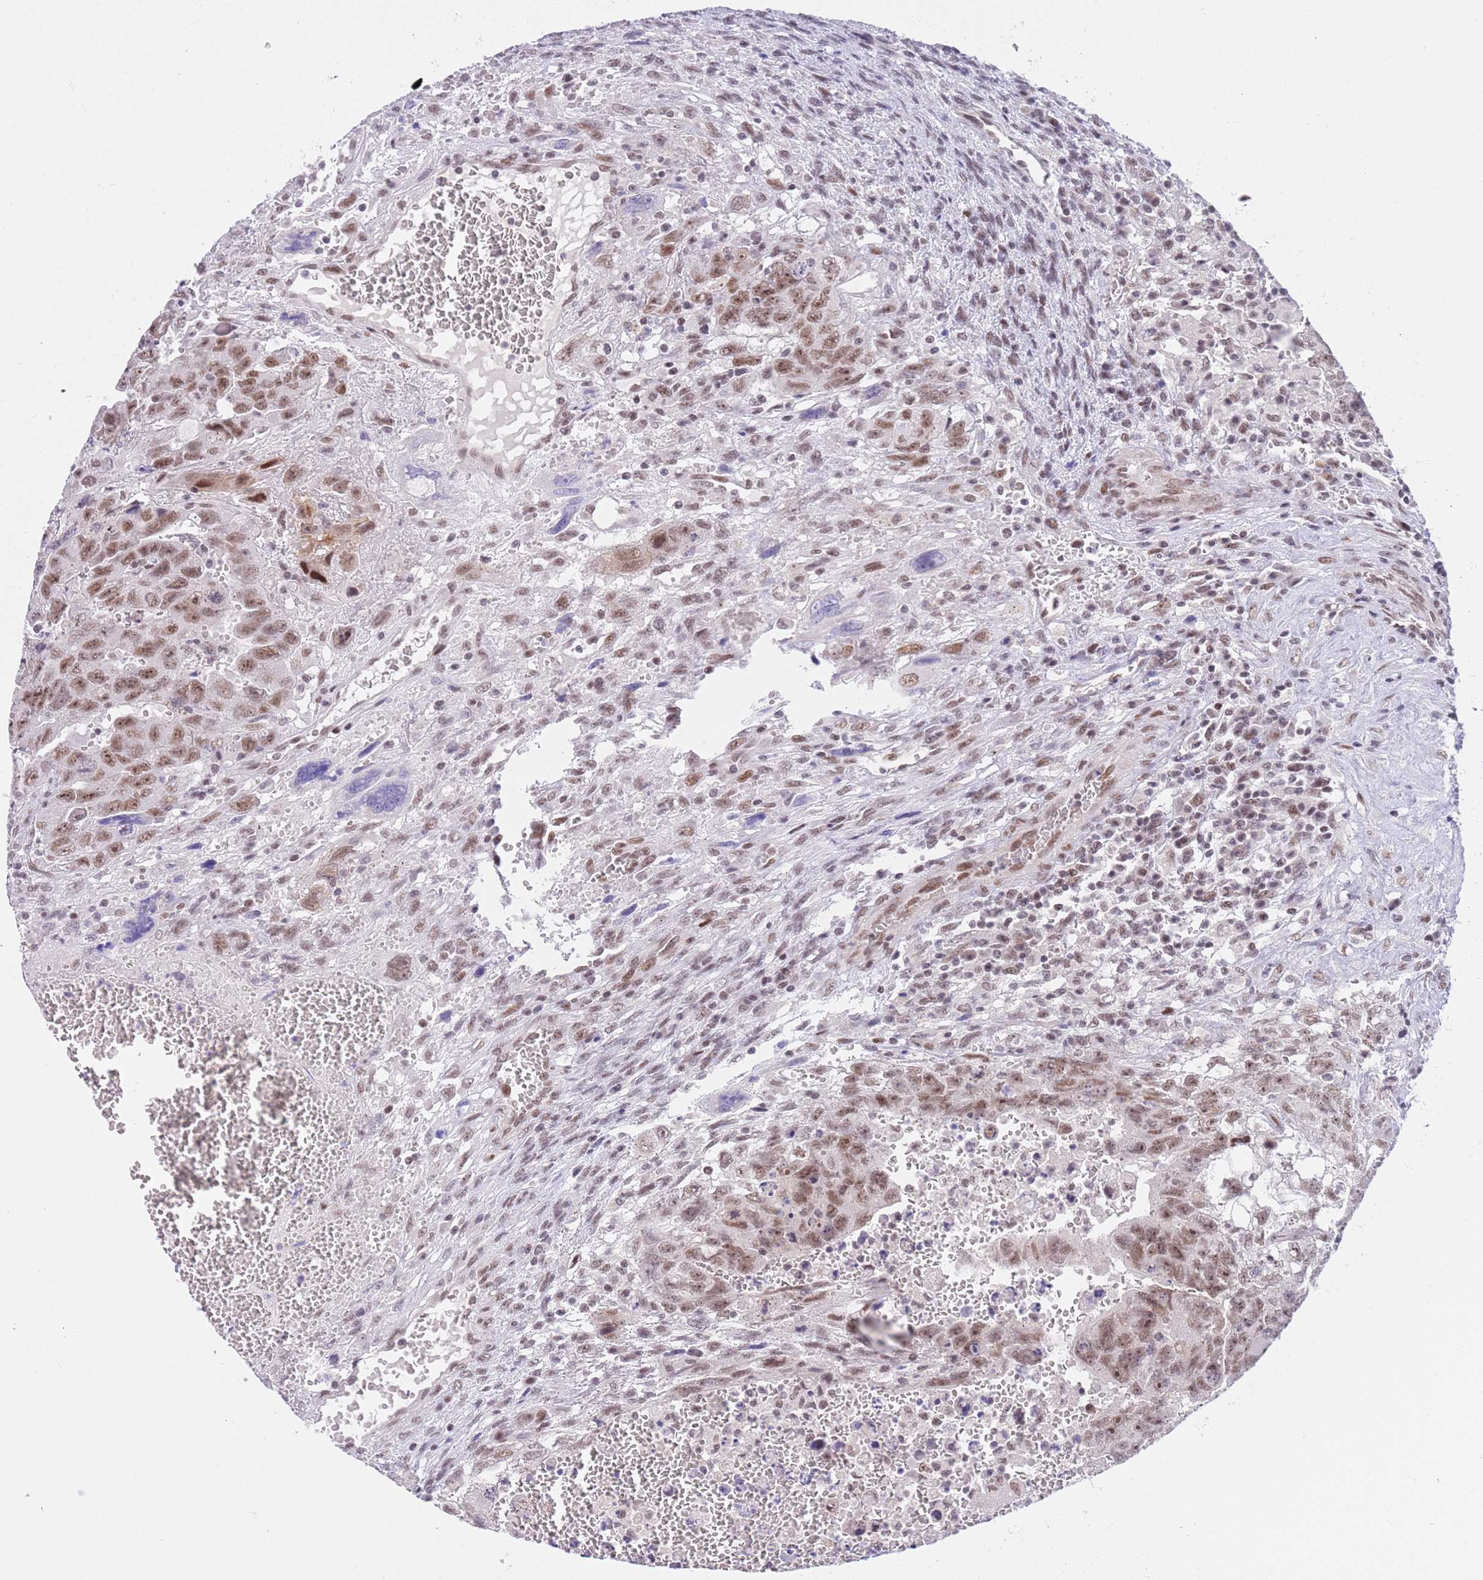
{"staining": {"intensity": "moderate", "quantity": ">75%", "location": "nuclear"}, "tissue": "testis cancer", "cell_type": "Tumor cells", "image_type": "cancer", "snomed": [{"axis": "morphology", "description": "Carcinoma, Embryonal, NOS"}, {"axis": "topography", "description": "Testis"}], "caption": "Testis embryonal carcinoma stained with a protein marker shows moderate staining in tumor cells.", "gene": "RFX1", "patient": {"sex": "male", "age": 28}}